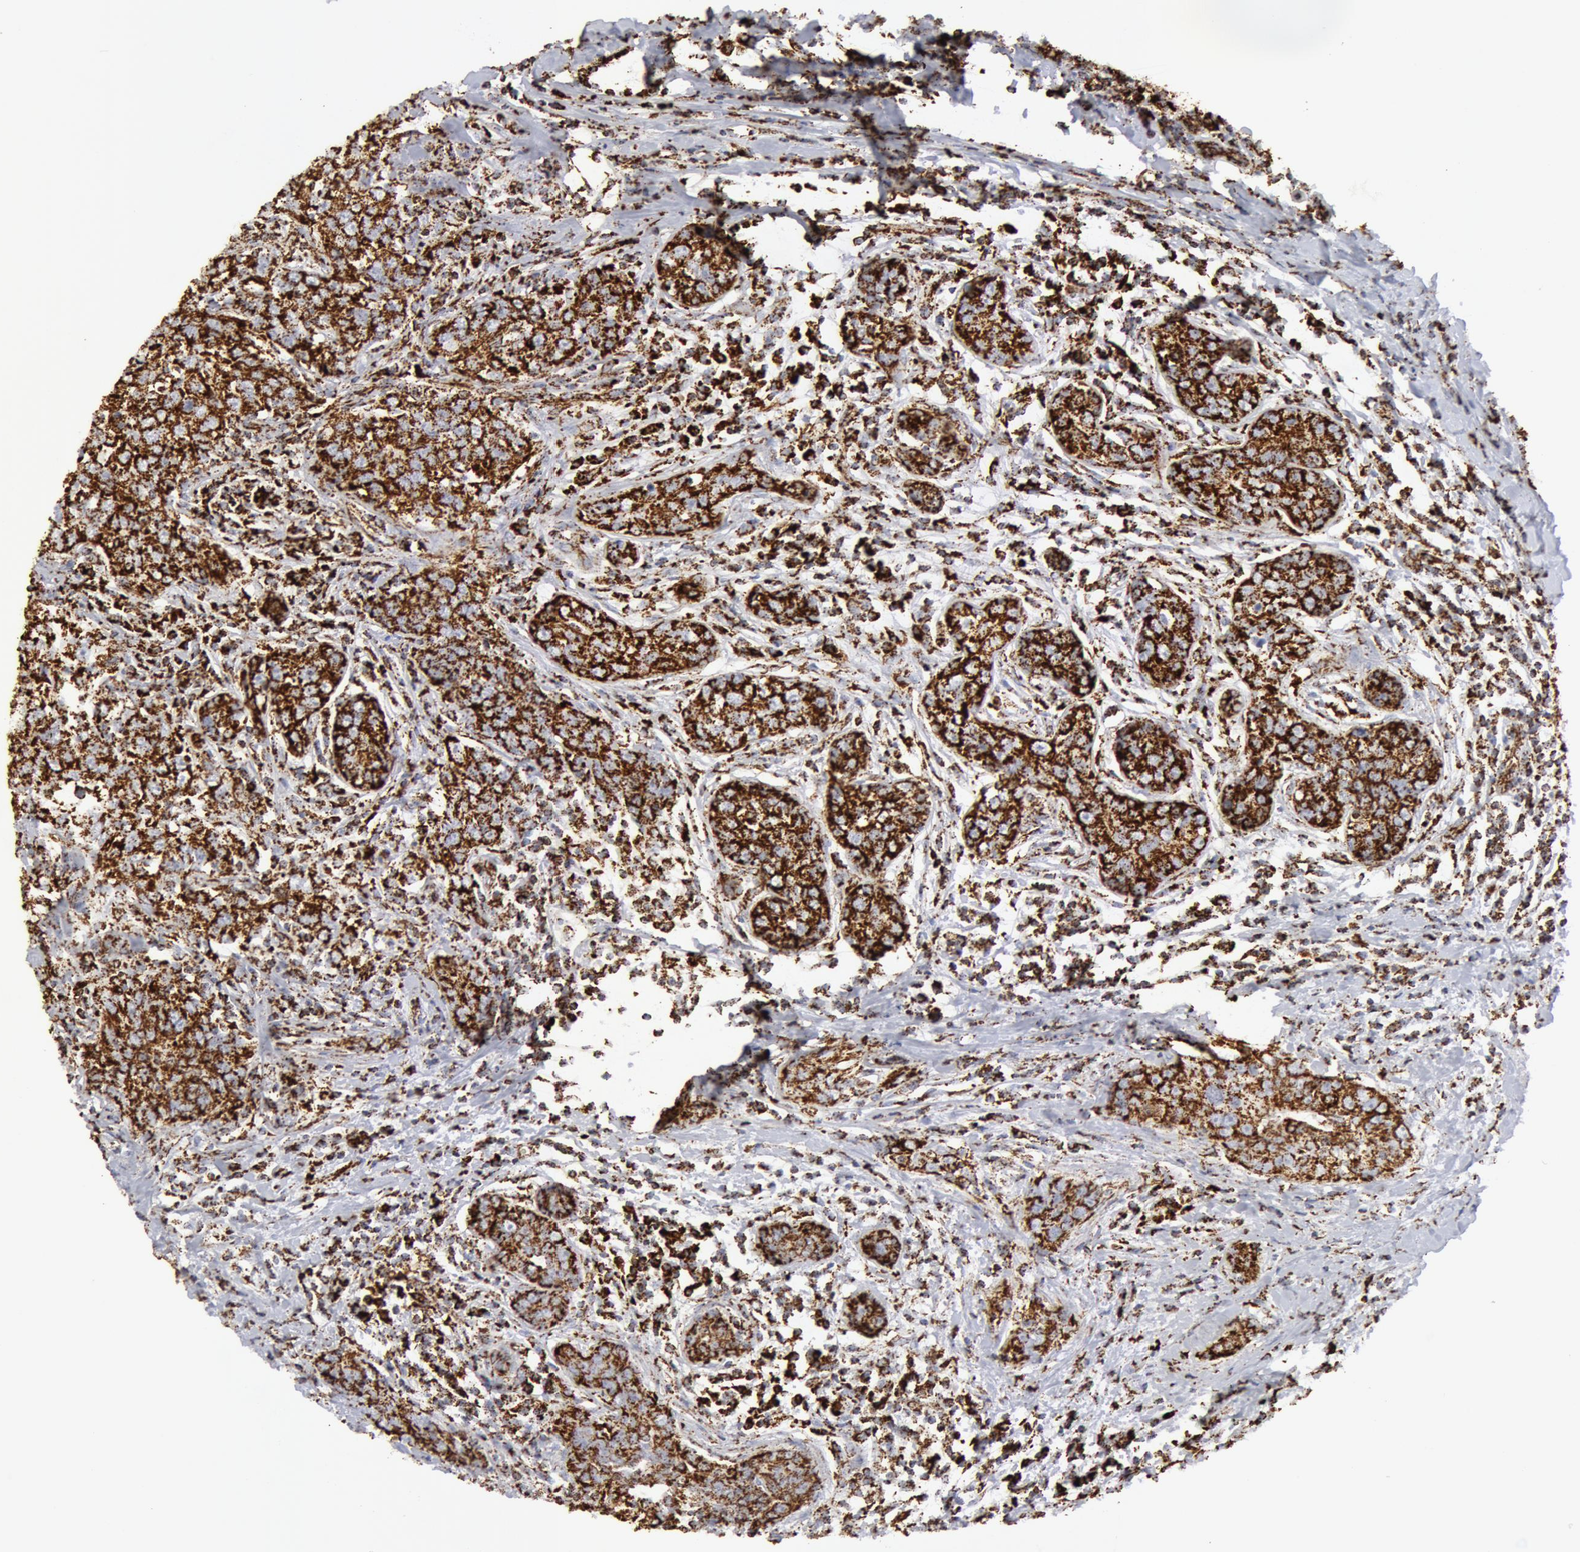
{"staining": {"intensity": "strong", "quantity": ">75%", "location": "cytoplasmic/membranous"}, "tissue": "breast cancer", "cell_type": "Tumor cells", "image_type": "cancer", "snomed": [{"axis": "morphology", "description": "Duct carcinoma"}, {"axis": "topography", "description": "Breast"}], "caption": "Immunohistochemistry (IHC) histopathology image of human breast cancer stained for a protein (brown), which displays high levels of strong cytoplasmic/membranous positivity in approximately >75% of tumor cells.", "gene": "ATP5F1B", "patient": {"sex": "female", "age": 53}}